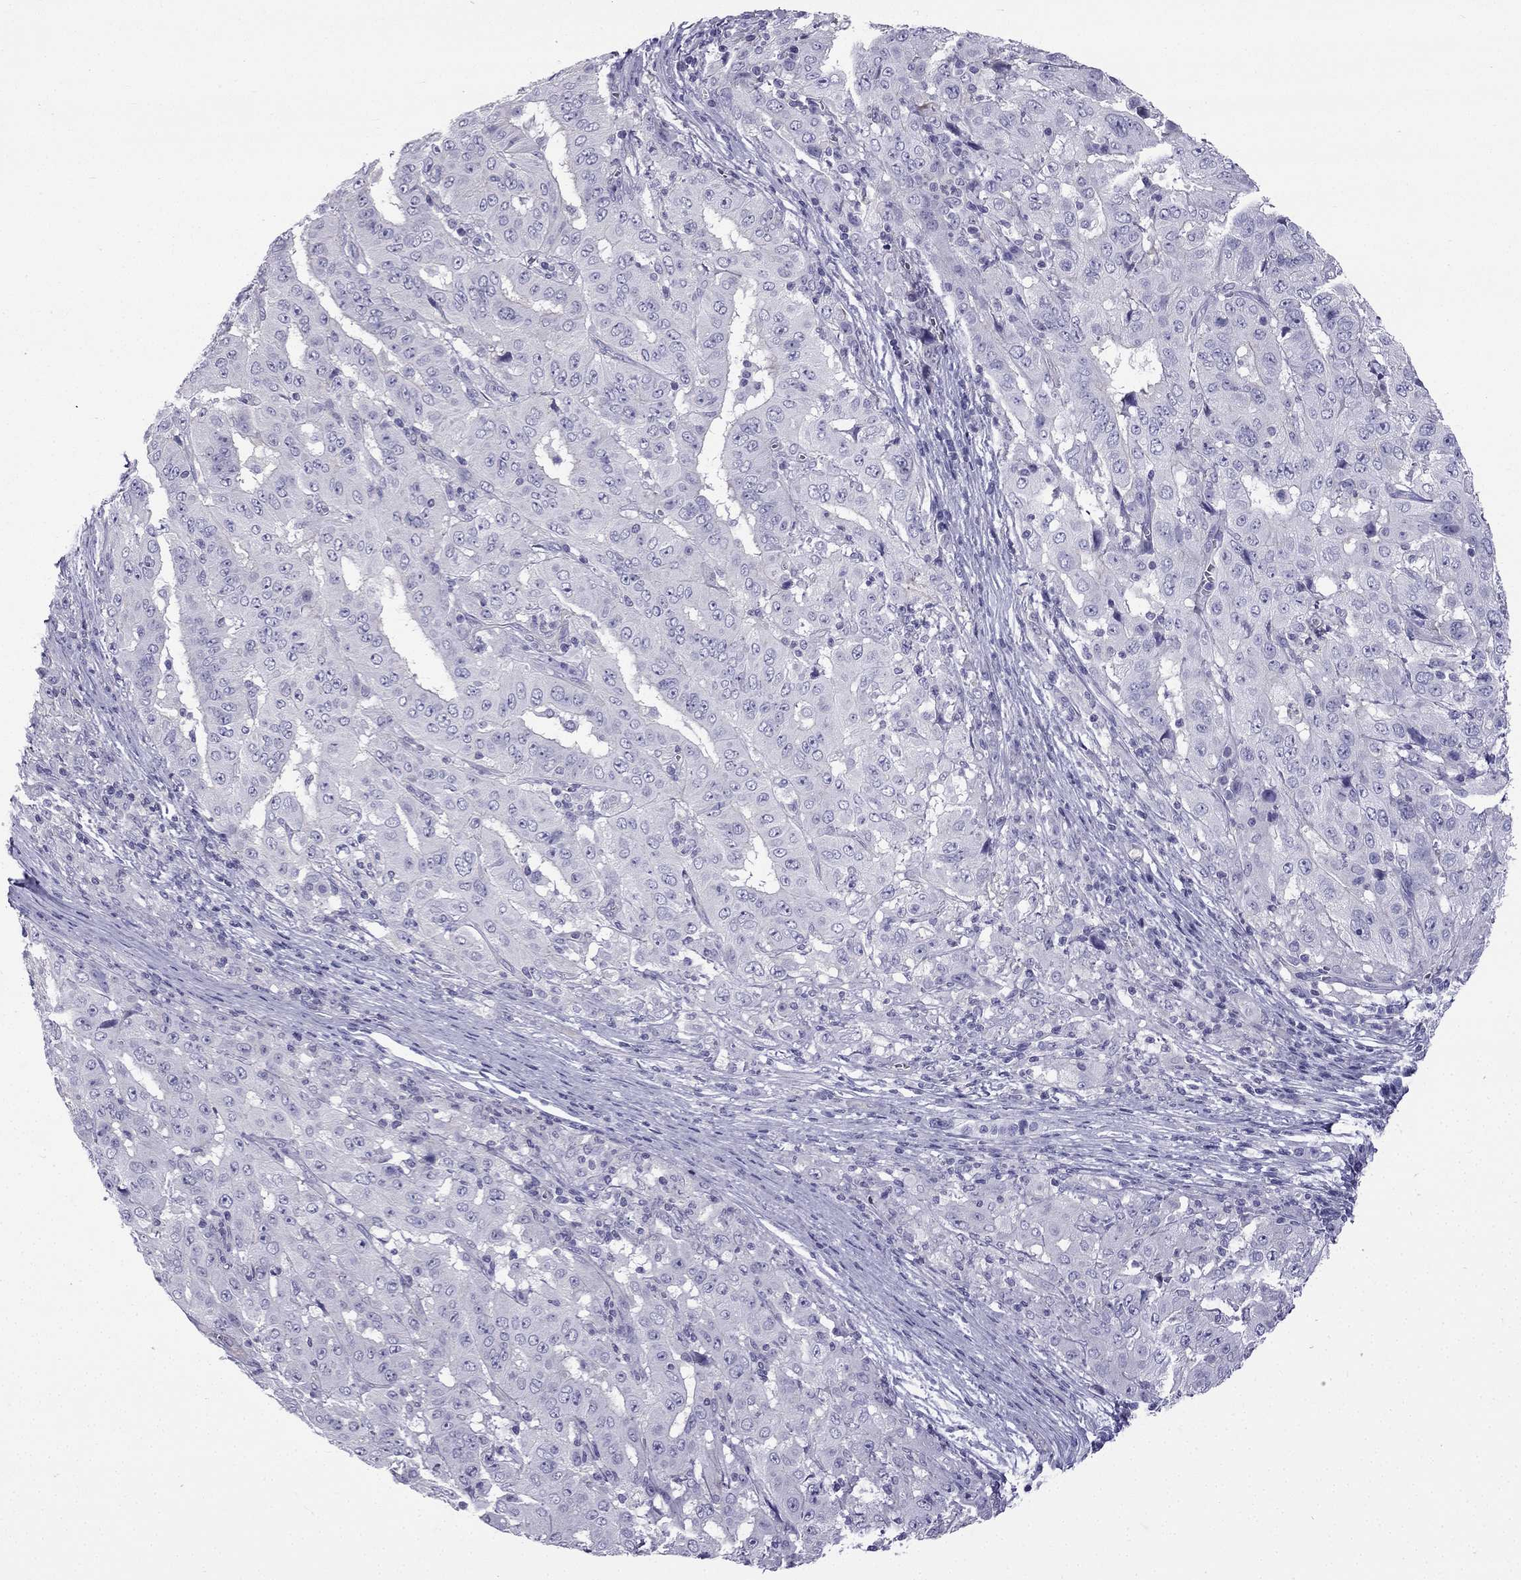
{"staining": {"intensity": "negative", "quantity": "none", "location": "none"}, "tissue": "pancreatic cancer", "cell_type": "Tumor cells", "image_type": "cancer", "snomed": [{"axis": "morphology", "description": "Adenocarcinoma, NOS"}, {"axis": "topography", "description": "Pancreas"}], "caption": "High power microscopy image of an immunohistochemistry (IHC) image of pancreatic cancer (adenocarcinoma), revealing no significant staining in tumor cells.", "gene": "GJA8", "patient": {"sex": "male", "age": 63}}